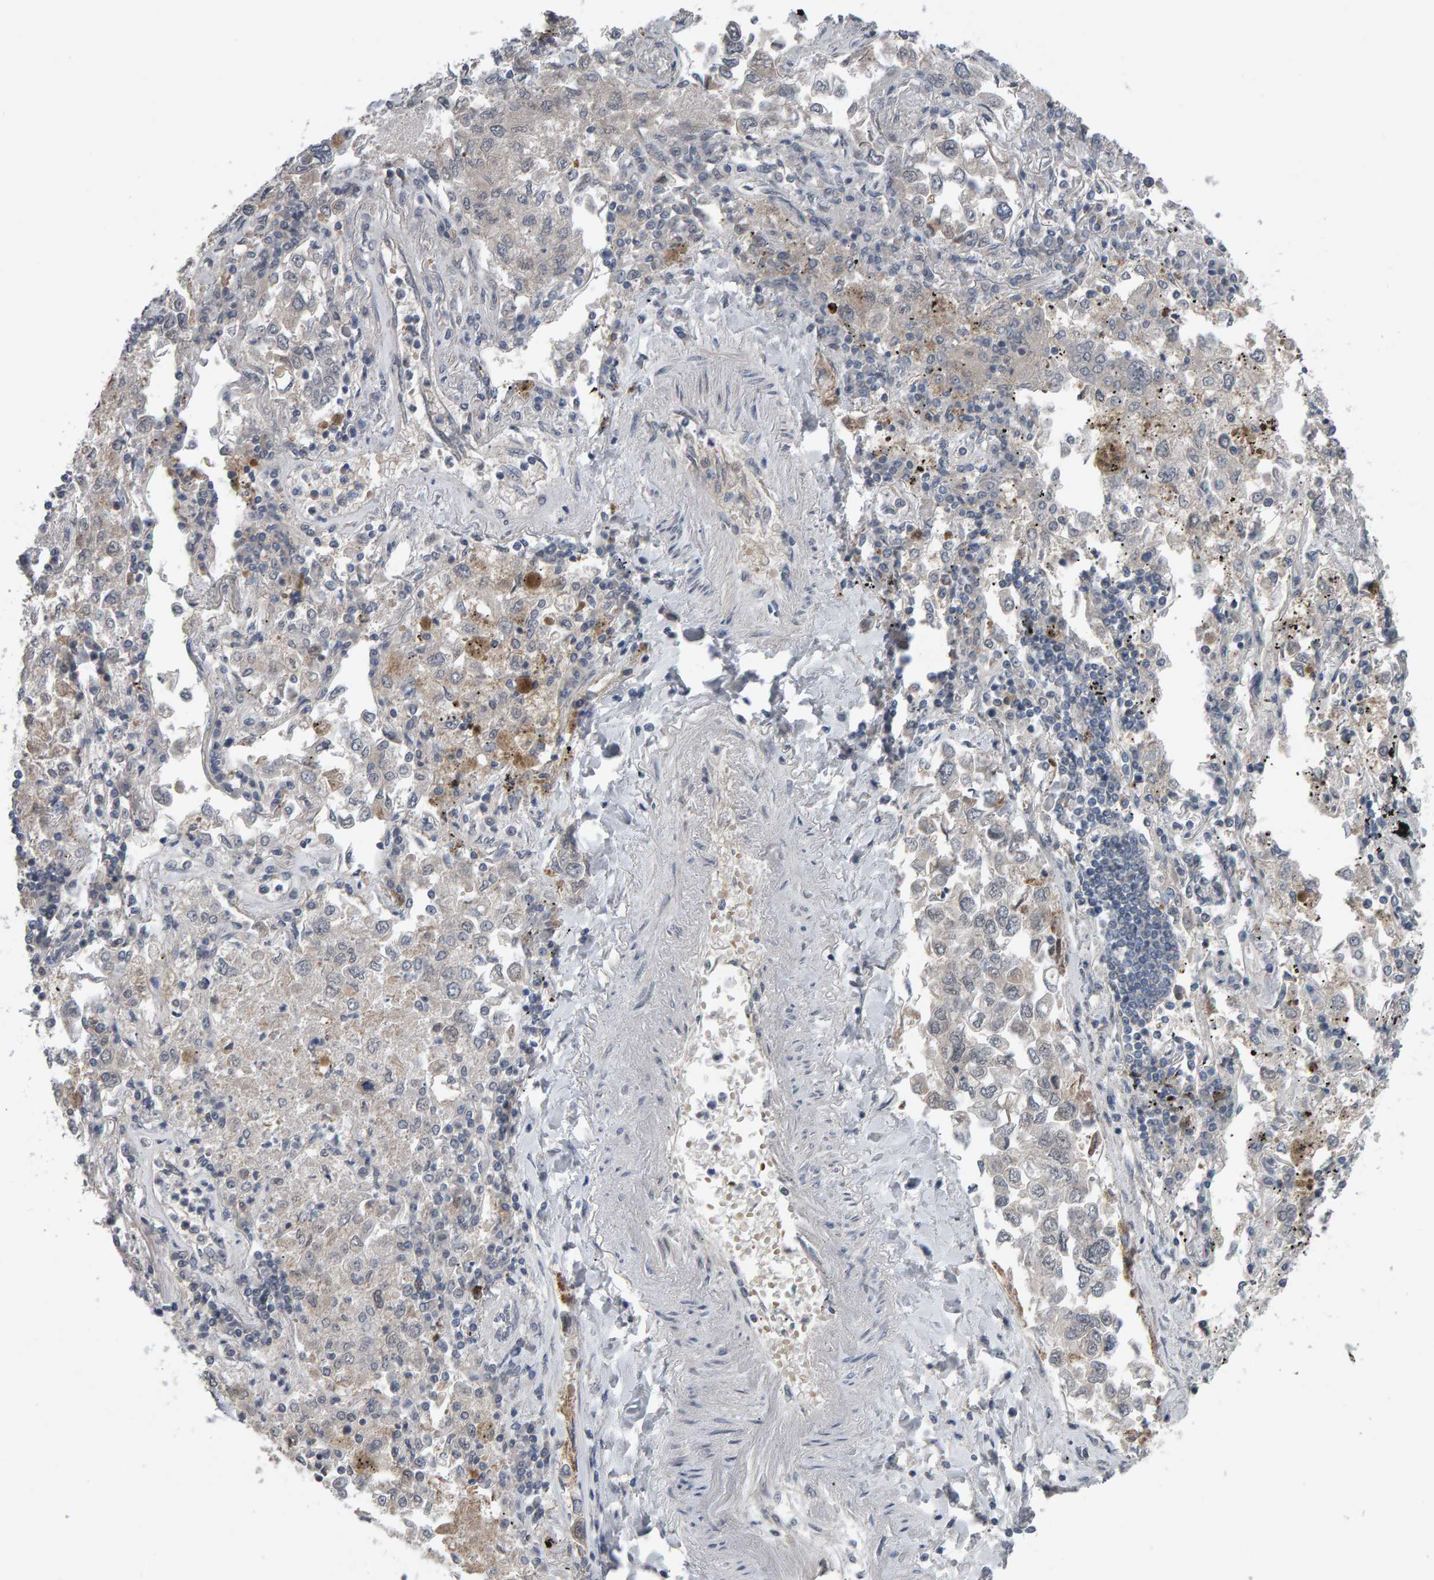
{"staining": {"intensity": "negative", "quantity": "none", "location": "none"}, "tissue": "lung cancer", "cell_type": "Tumor cells", "image_type": "cancer", "snomed": [{"axis": "morphology", "description": "Inflammation, NOS"}, {"axis": "morphology", "description": "Adenocarcinoma, NOS"}, {"axis": "topography", "description": "Lung"}], "caption": "Immunohistochemistry image of neoplastic tissue: human lung cancer (adenocarcinoma) stained with DAB (3,3'-diaminobenzidine) demonstrates no significant protein staining in tumor cells. (DAB immunohistochemistry with hematoxylin counter stain).", "gene": "COASY", "patient": {"sex": "male", "age": 63}}